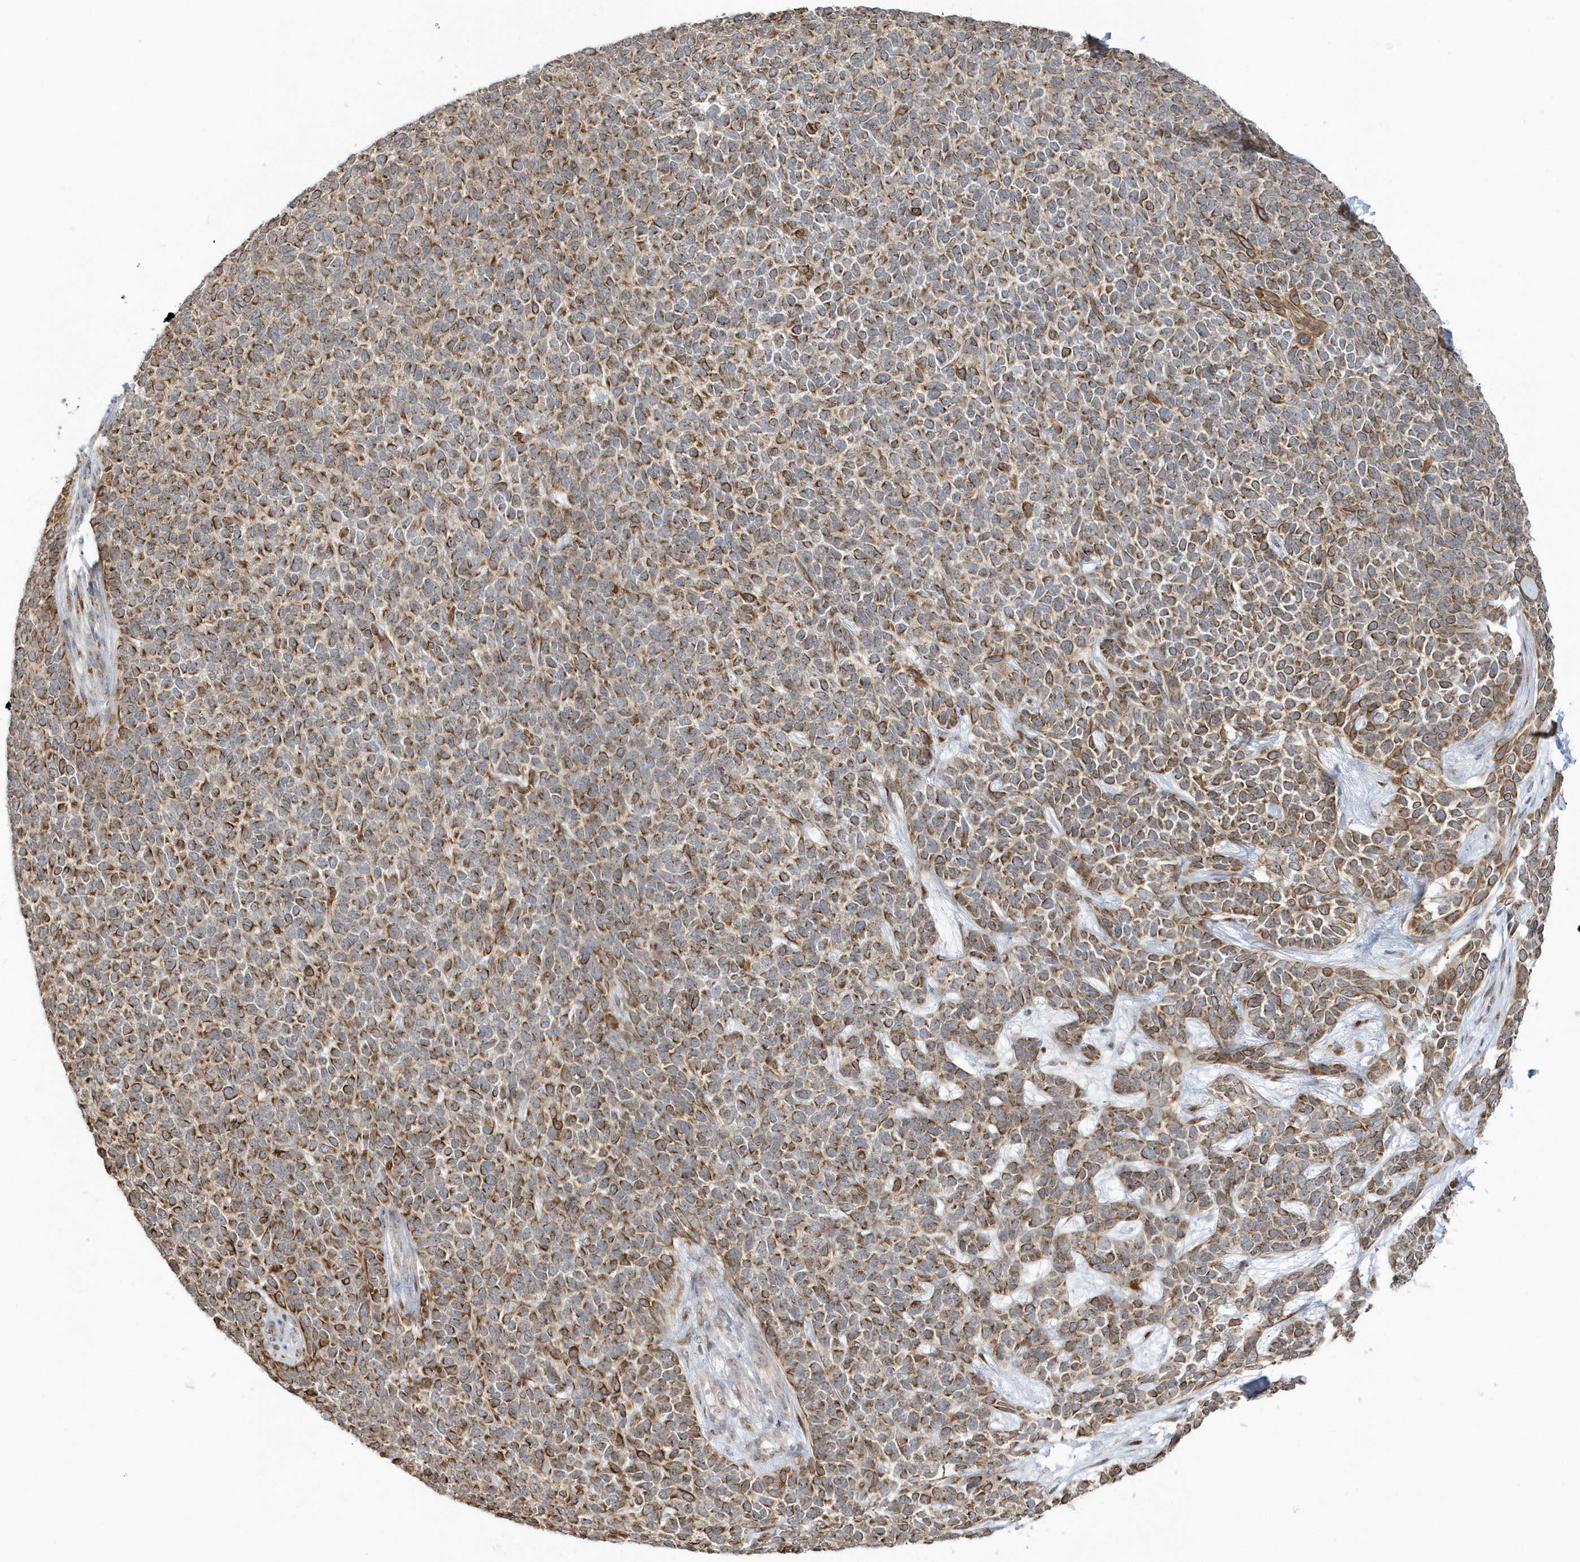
{"staining": {"intensity": "moderate", "quantity": ">75%", "location": "cytoplasmic/membranous"}, "tissue": "skin cancer", "cell_type": "Tumor cells", "image_type": "cancer", "snomed": [{"axis": "morphology", "description": "Basal cell carcinoma"}, {"axis": "topography", "description": "Skin"}], "caption": "Immunohistochemistry (IHC) of human skin cancer (basal cell carcinoma) demonstrates medium levels of moderate cytoplasmic/membranous positivity in about >75% of tumor cells.", "gene": "DHFR", "patient": {"sex": "female", "age": 84}}